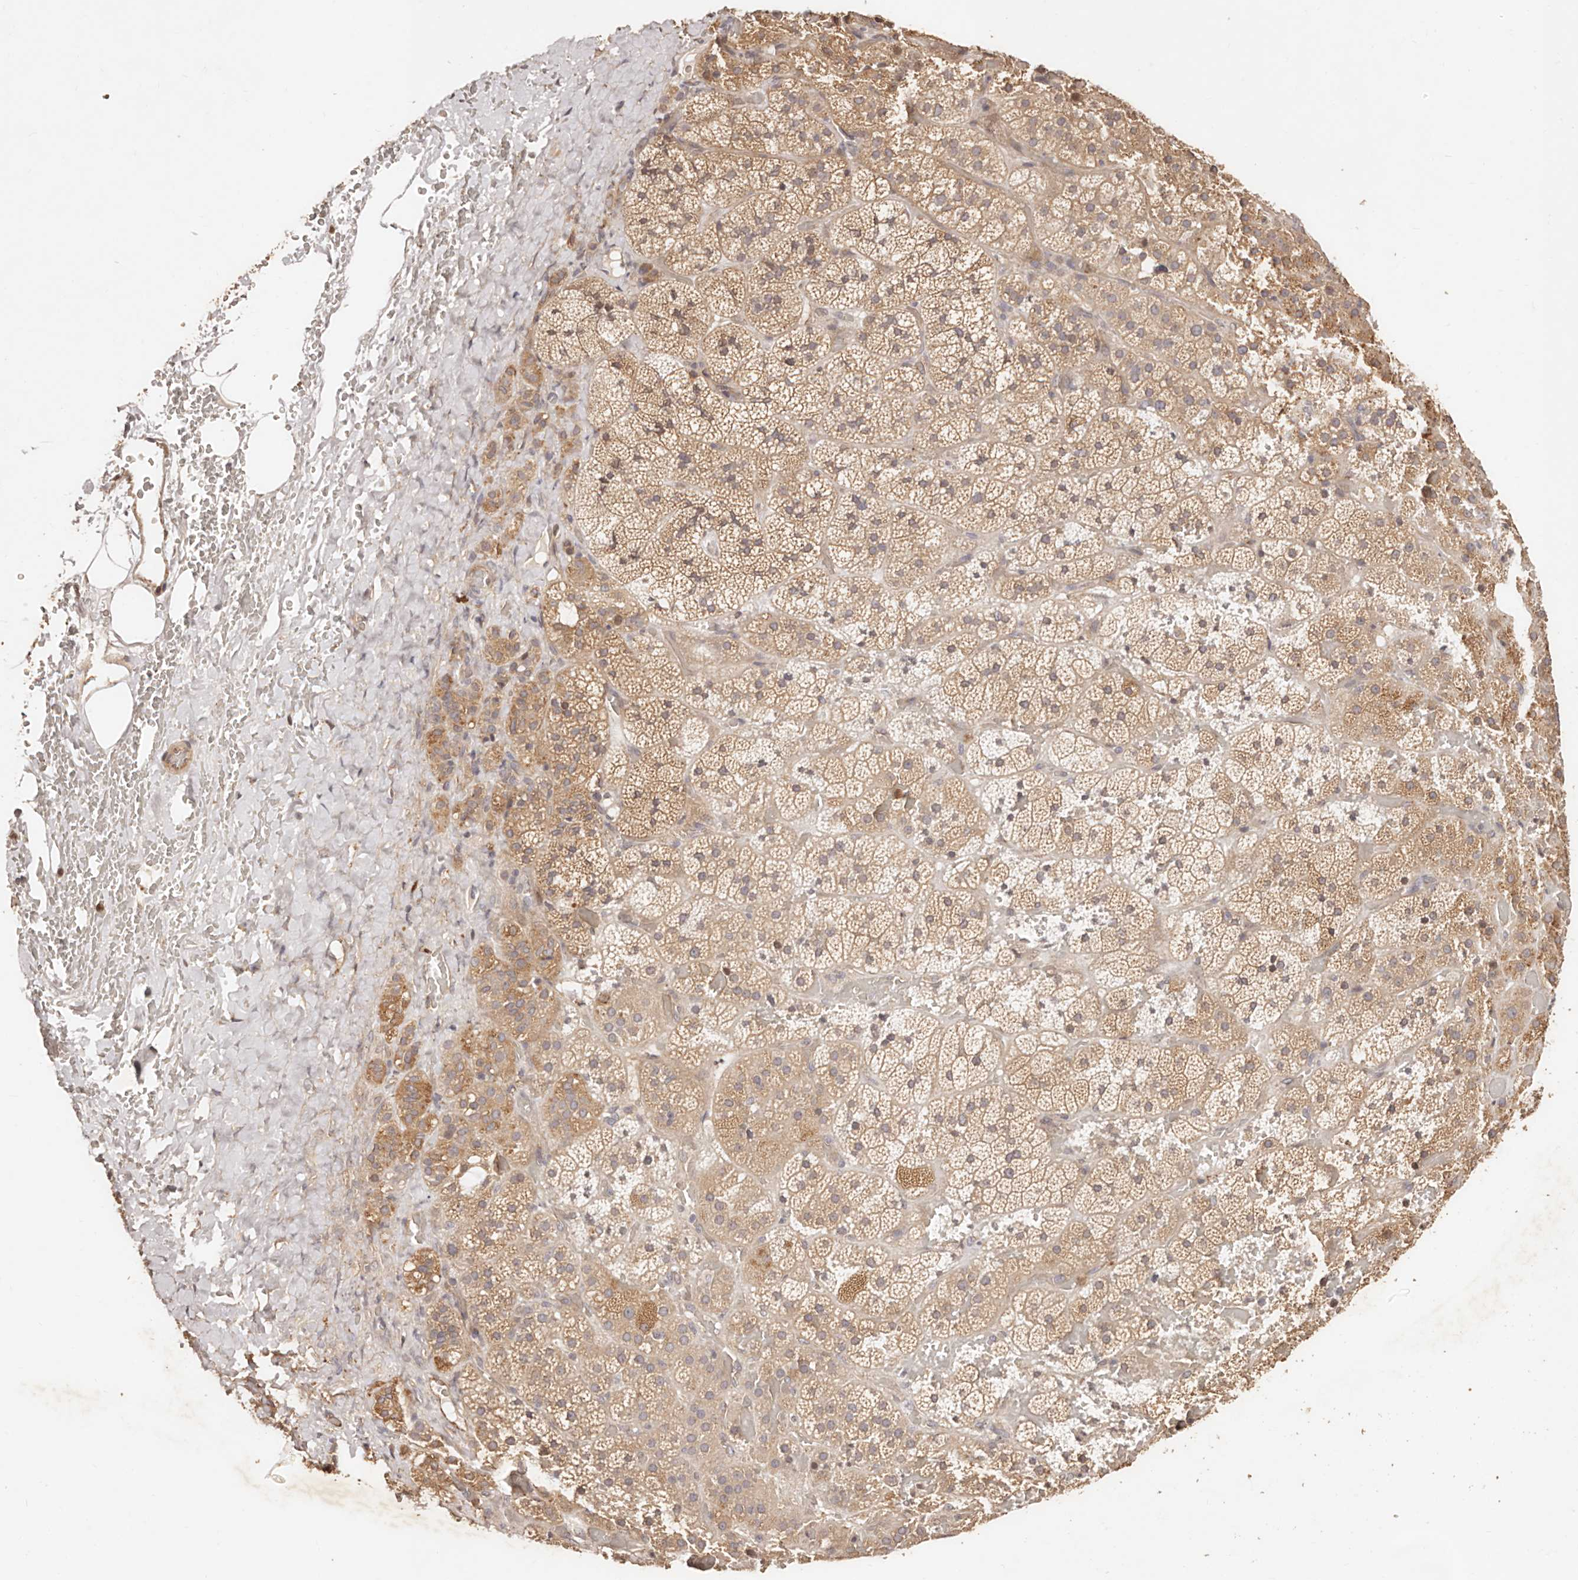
{"staining": {"intensity": "moderate", "quantity": ">75%", "location": "cytoplasmic/membranous"}, "tissue": "adrenal gland", "cell_type": "Glandular cells", "image_type": "normal", "snomed": [{"axis": "morphology", "description": "Normal tissue, NOS"}, {"axis": "topography", "description": "Adrenal gland"}], "caption": "A histopathology image of human adrenal gland stained for a protein exhibits moderate cytoplasmic/membranous brown staining in glandular cells.", "gene": "CCL14", "patient": {"sex": "male", "age": 57}}